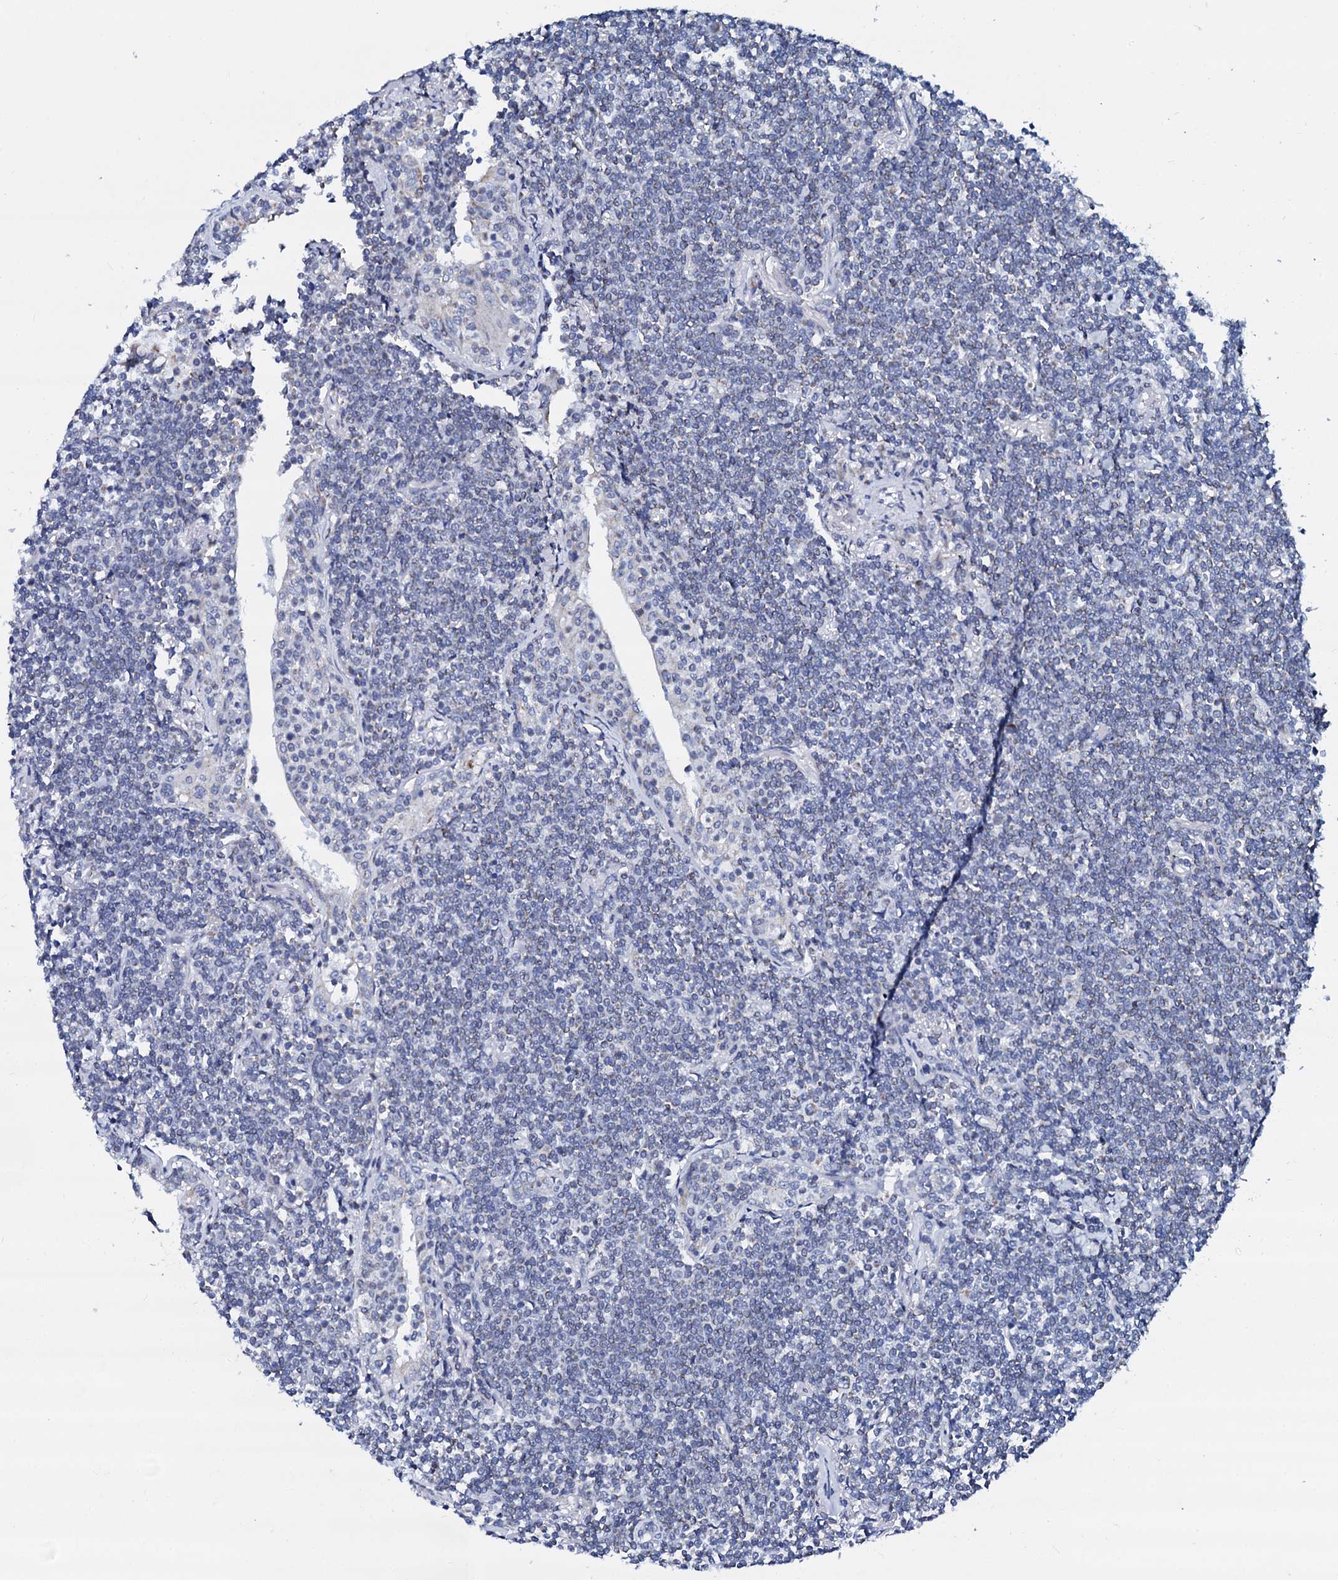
{"staining": {"intensity": "negative", "quantity": "none", "location": "none"}, "tissue": "lymphoma", "cell_type": "Tumor cells", "image_type": "cancer", "snomed": [{"axis": "morphology", "description": "Malignant lymphoma, non-Hodgkin's type, Low grade"}, {"axis": "topography", "description": "Lung"}], "caption": "Tumor cells are negative for brown protein staining in low-grade malignant lymphoma, non-Hodgkin's type.", "gene": "SLC37A4", "patient": {"sex": "female", "age": 71}}